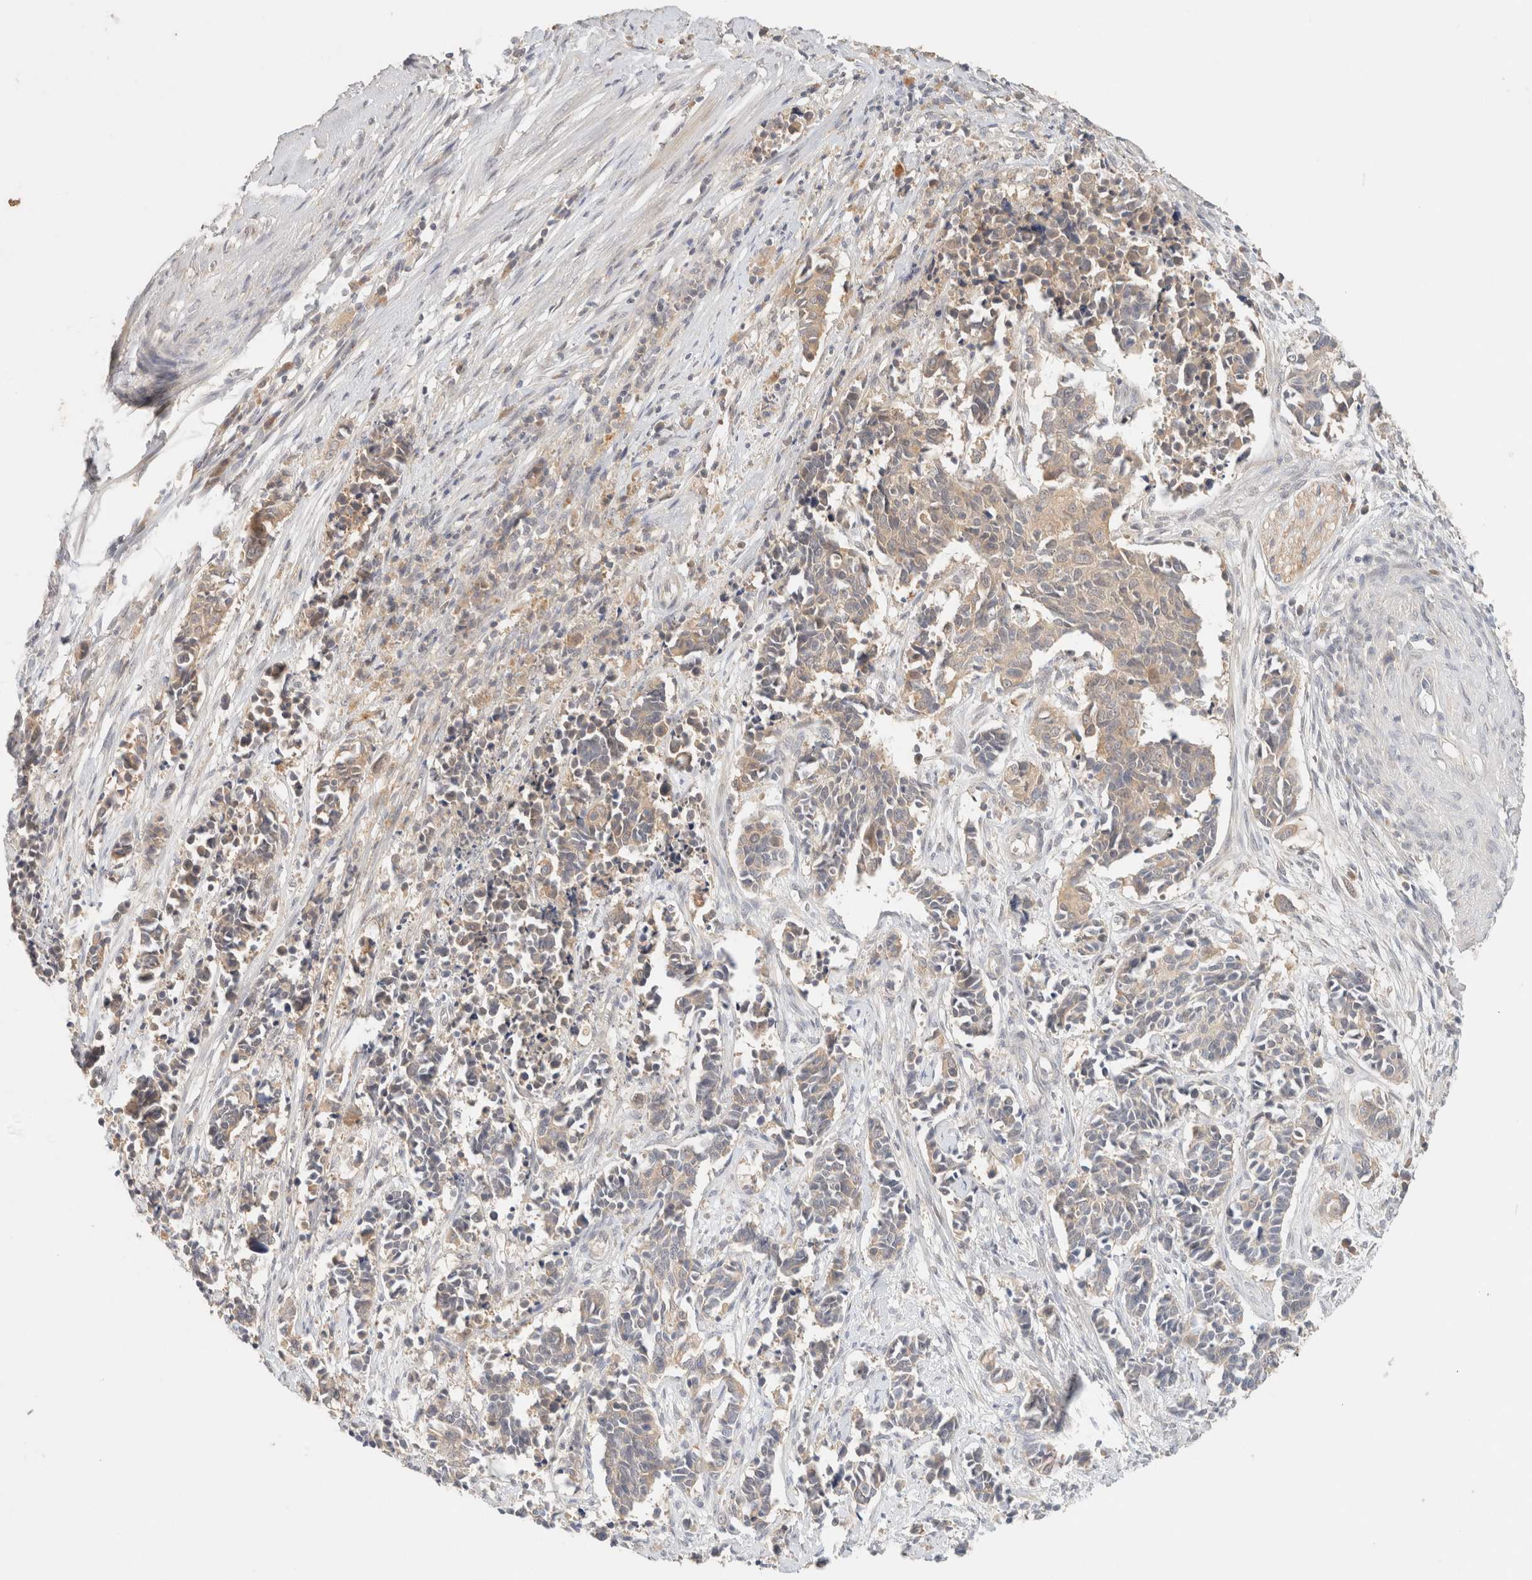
{"staining": {"intensity": "weak", "quantity": ">75%", "location": "cytoplasmic/membranous"}, "tissue": "cervical cancer", "cell_type": "Tumor cells", "image_type": "cancer", "snomed": [{"axis": "morphology", "description": "Normal tissue, NOS"}, {"axis": "morphology", "description": "Squamous cell carcinoma, NOS"}, {"axis": "topography", "description": "Cervix"}], "caption": "This histopathology image demonstrates IHC staining of human cervical cancer (squamous cell carcinoma), with low weak cytoplasmic/membranous positivity in about >75% of tumor cells.", "gene": "SARM1", "patient": {"sex": "female", "age": 35}}